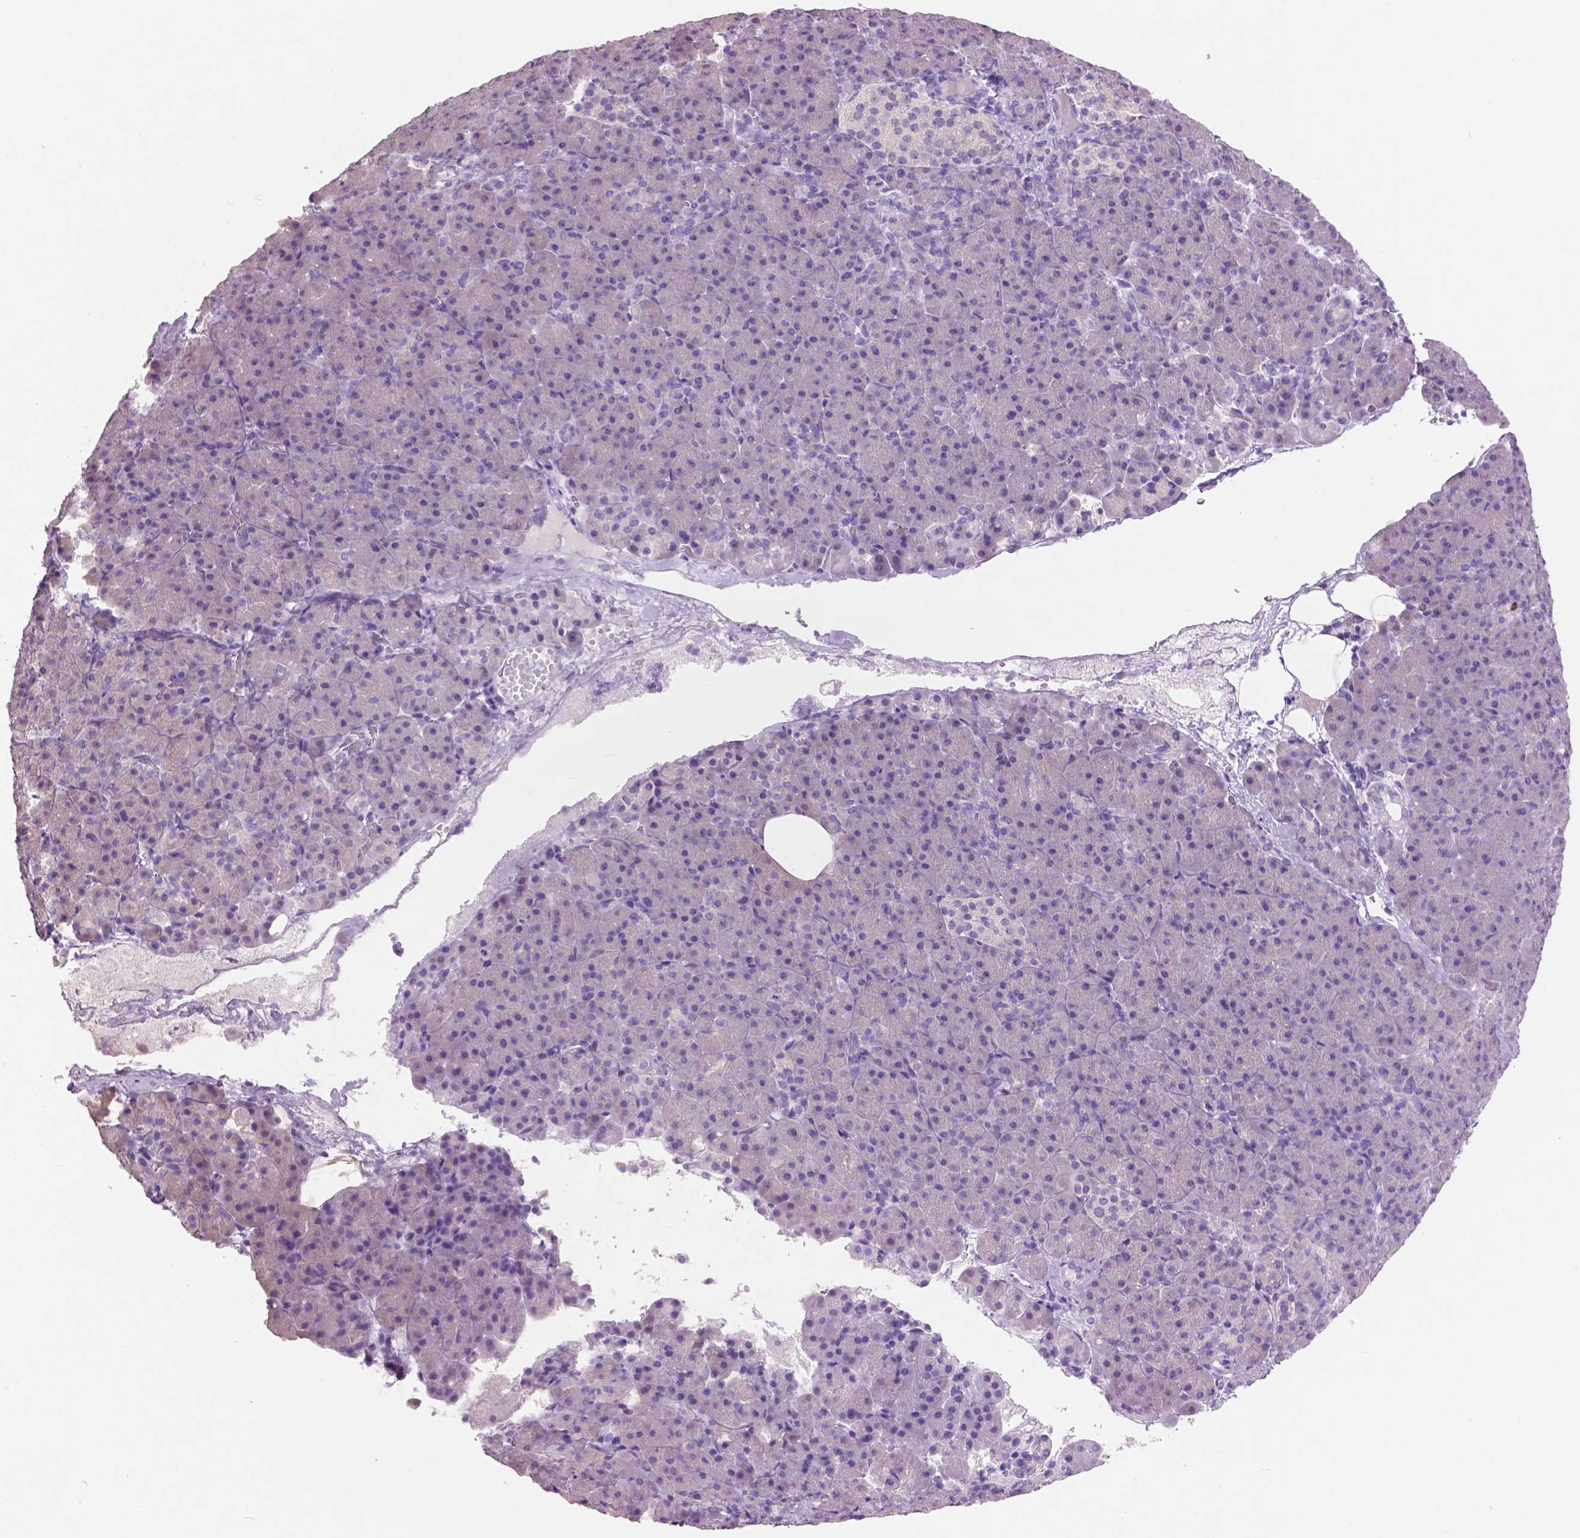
{"staining": {"intensity": "negative", "quantity": "none", "location": "none"}, "tissue": "pancreas", "cell_type": "Exocrine glandular cells", "image_type": "normal", "snomed": [{"axis": "morphology", "description": "Normal tissue, NOS"}, {"axis": "topography", "description": "Pancreas"}], "caption": "This is a photomicrograph of immunohistochemistry staining of unremarkable pancreas, which shows no staining in exocrine glandular cells.", "gene": "CRYBA4", "patient": {"sex": "female", "age": 74}}